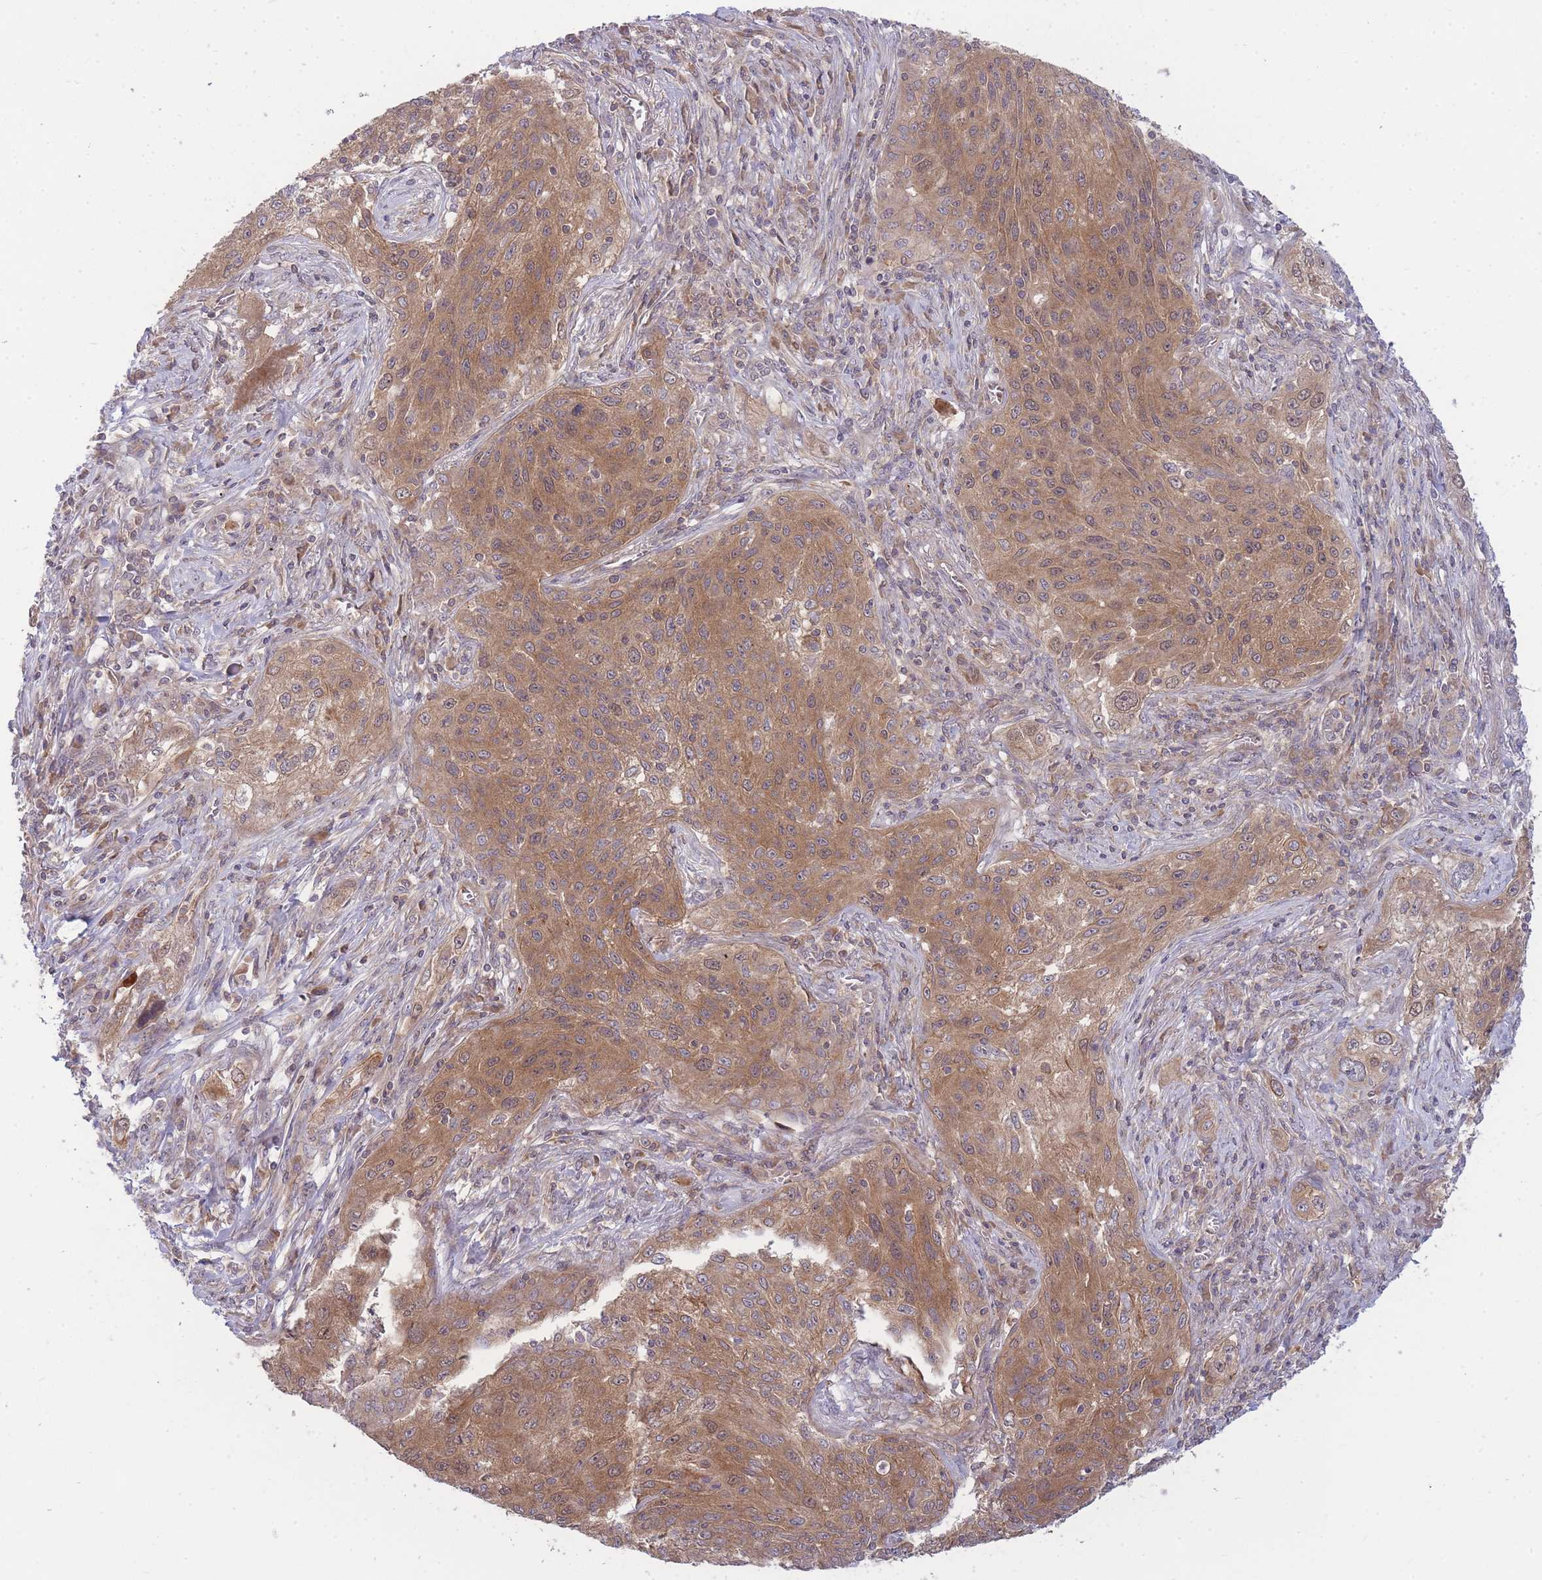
{"staining": {"intensity": "moderate", "quantity": "25%-75%", "location": "cytoplasmic/membranous"}, "tissue": "lung cancer", "cell_type": "Tumor cells", "image_type": "cancer", "snomed": [{"axis": "morphology", "description": "Squamous cell carcinoma, NOS"}, {"axis": "topography", "description": "Lung"}], "caption": "Tumor cells display moderate cytoplasmic/membranous expression in about 25%-75% of cells in lung squamous cell carcinoma. Immunohistochemistry stains the protein of interest in brown and the nuclei are stained blue.", "gene": "PFDN6", "patient": {"sex": "female", "age": 69}}